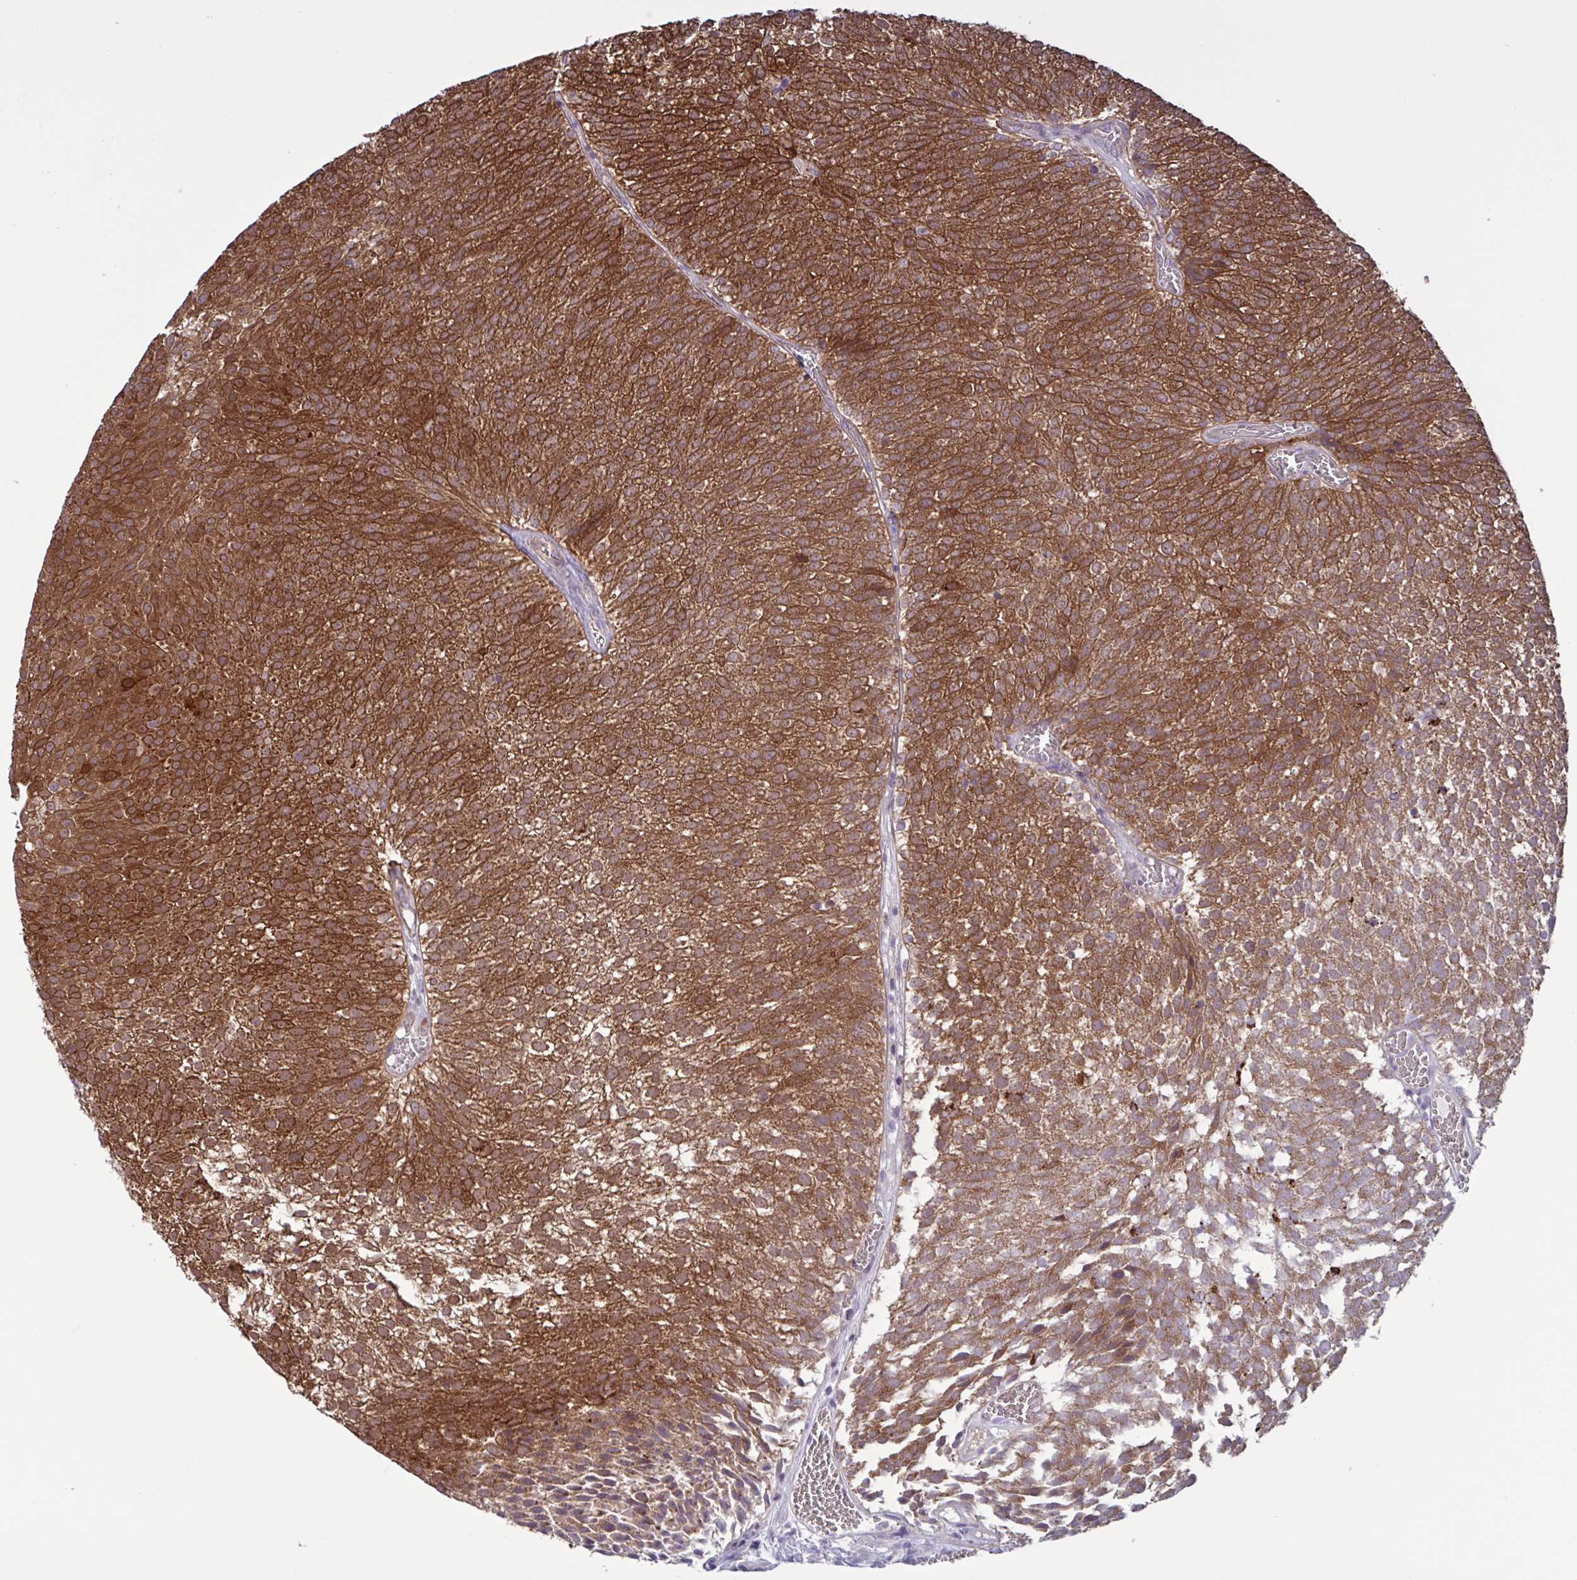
{"staining": {"intensity": "strong", "quantity": ">75%", "location": "cytoplasmic/membranous"}, "tissue": "urothelial cancer", "cell_type": "Tumor cells", "image_type": "cancer", "snomed": [{"axis": "morphology", "description": "Urothelial carcinoma, Low grade"}, {"axis": "topography", "description": "Urinary bladder"}], "caption": "A photomicrograph showing strong cytoplasmic/membranous positivity in approximately >75% of tumor cells in urothelial carcinoma (low-grade), as visualized by brown immunohistochemical staining.", "gene": "GLTP", "patient": {"sex": "female", "age": 79}}